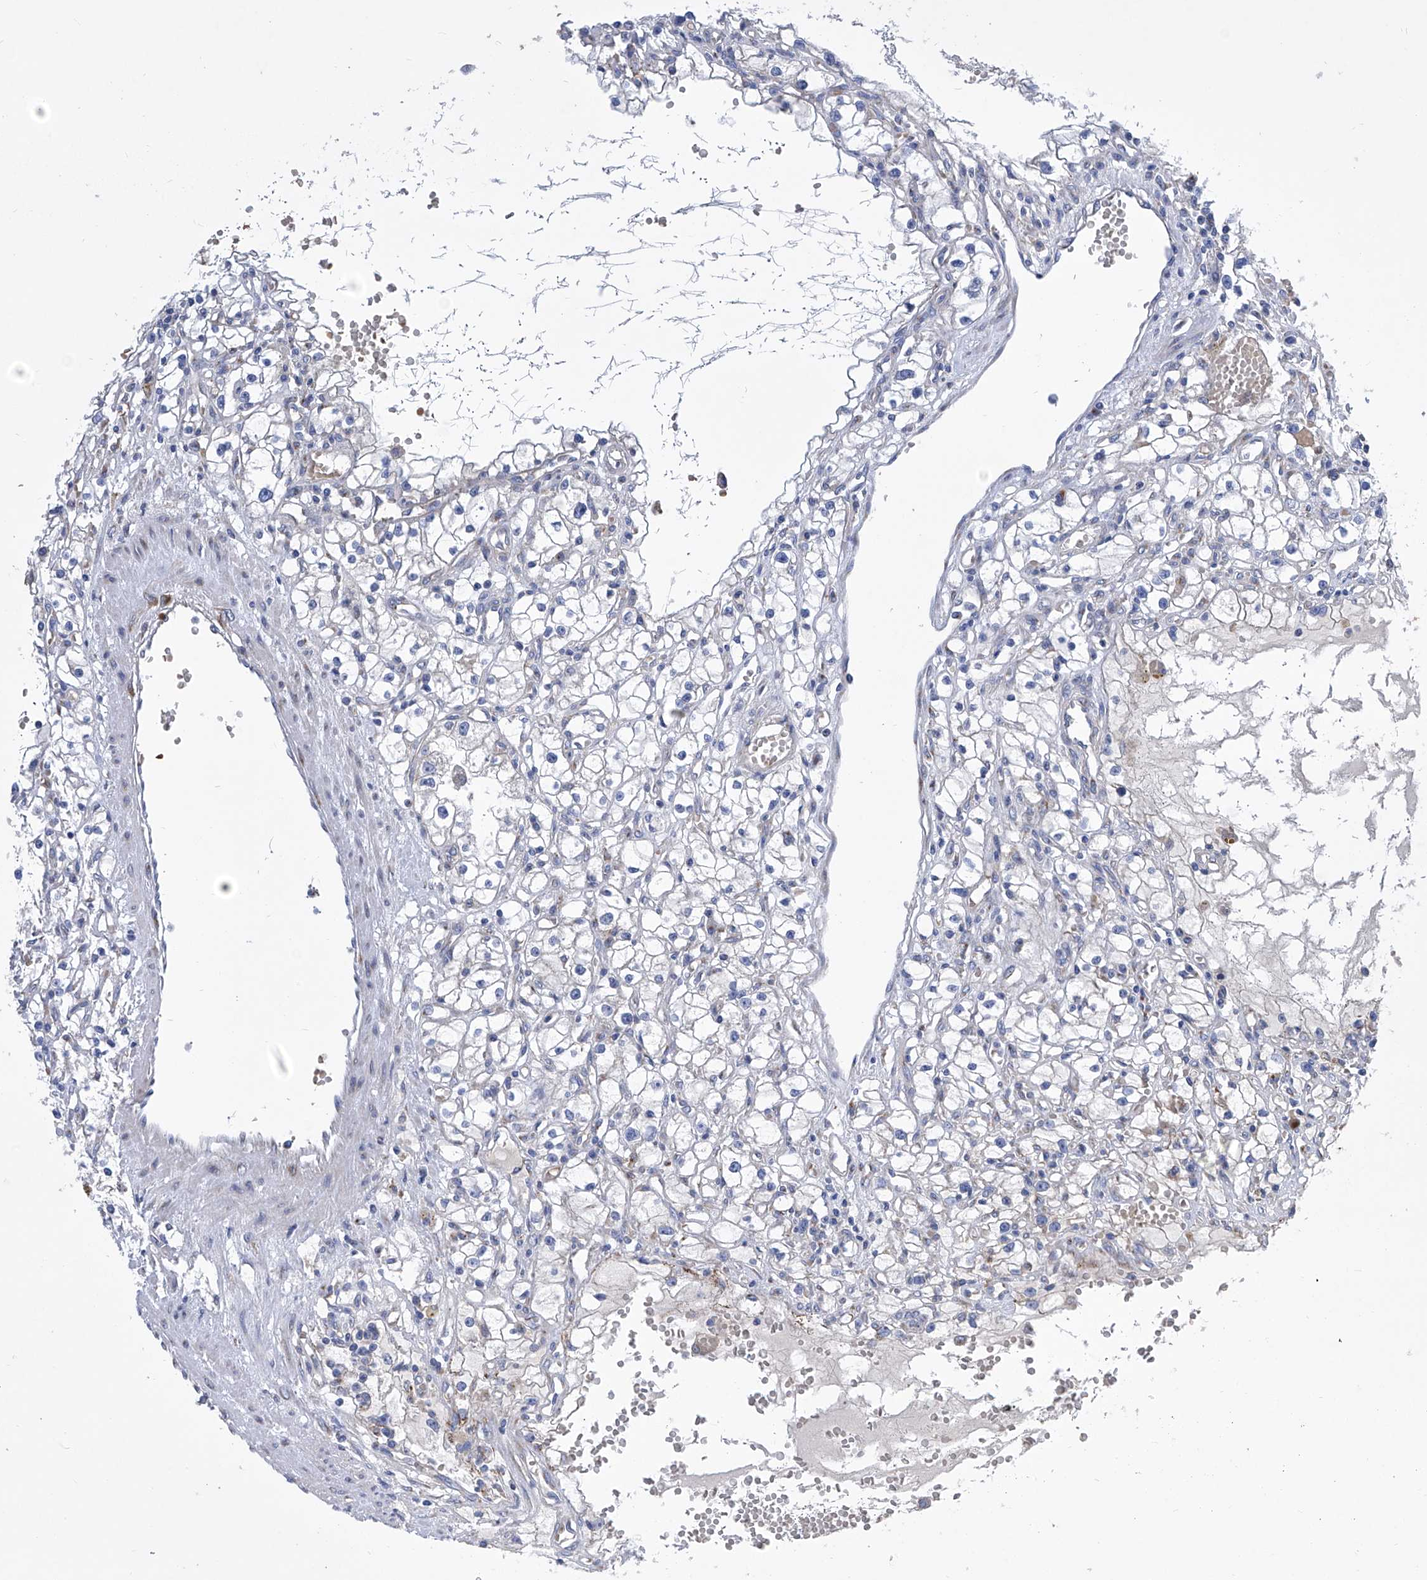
{"staining": {"intensity": "negative", "quantity": "none", "location": "none"}, "tissue": "renal cancer", "cell_type": "Tumor cells", "image_type": "cancer", "snomed": [{"axis": "morphology", "description": "Adenocarcinoma, NOS"}, {"axis": "topography", "description": "Kidney"}], "caption": "There is no significant staining in tumor cells of renal adenocarcinoma. The staining is performed using DAB brown chromogen with nuclei counter-stained in using hematoxylin.", "gene": "TJAP1", "patient": {"sex": "male", "age": 56}}